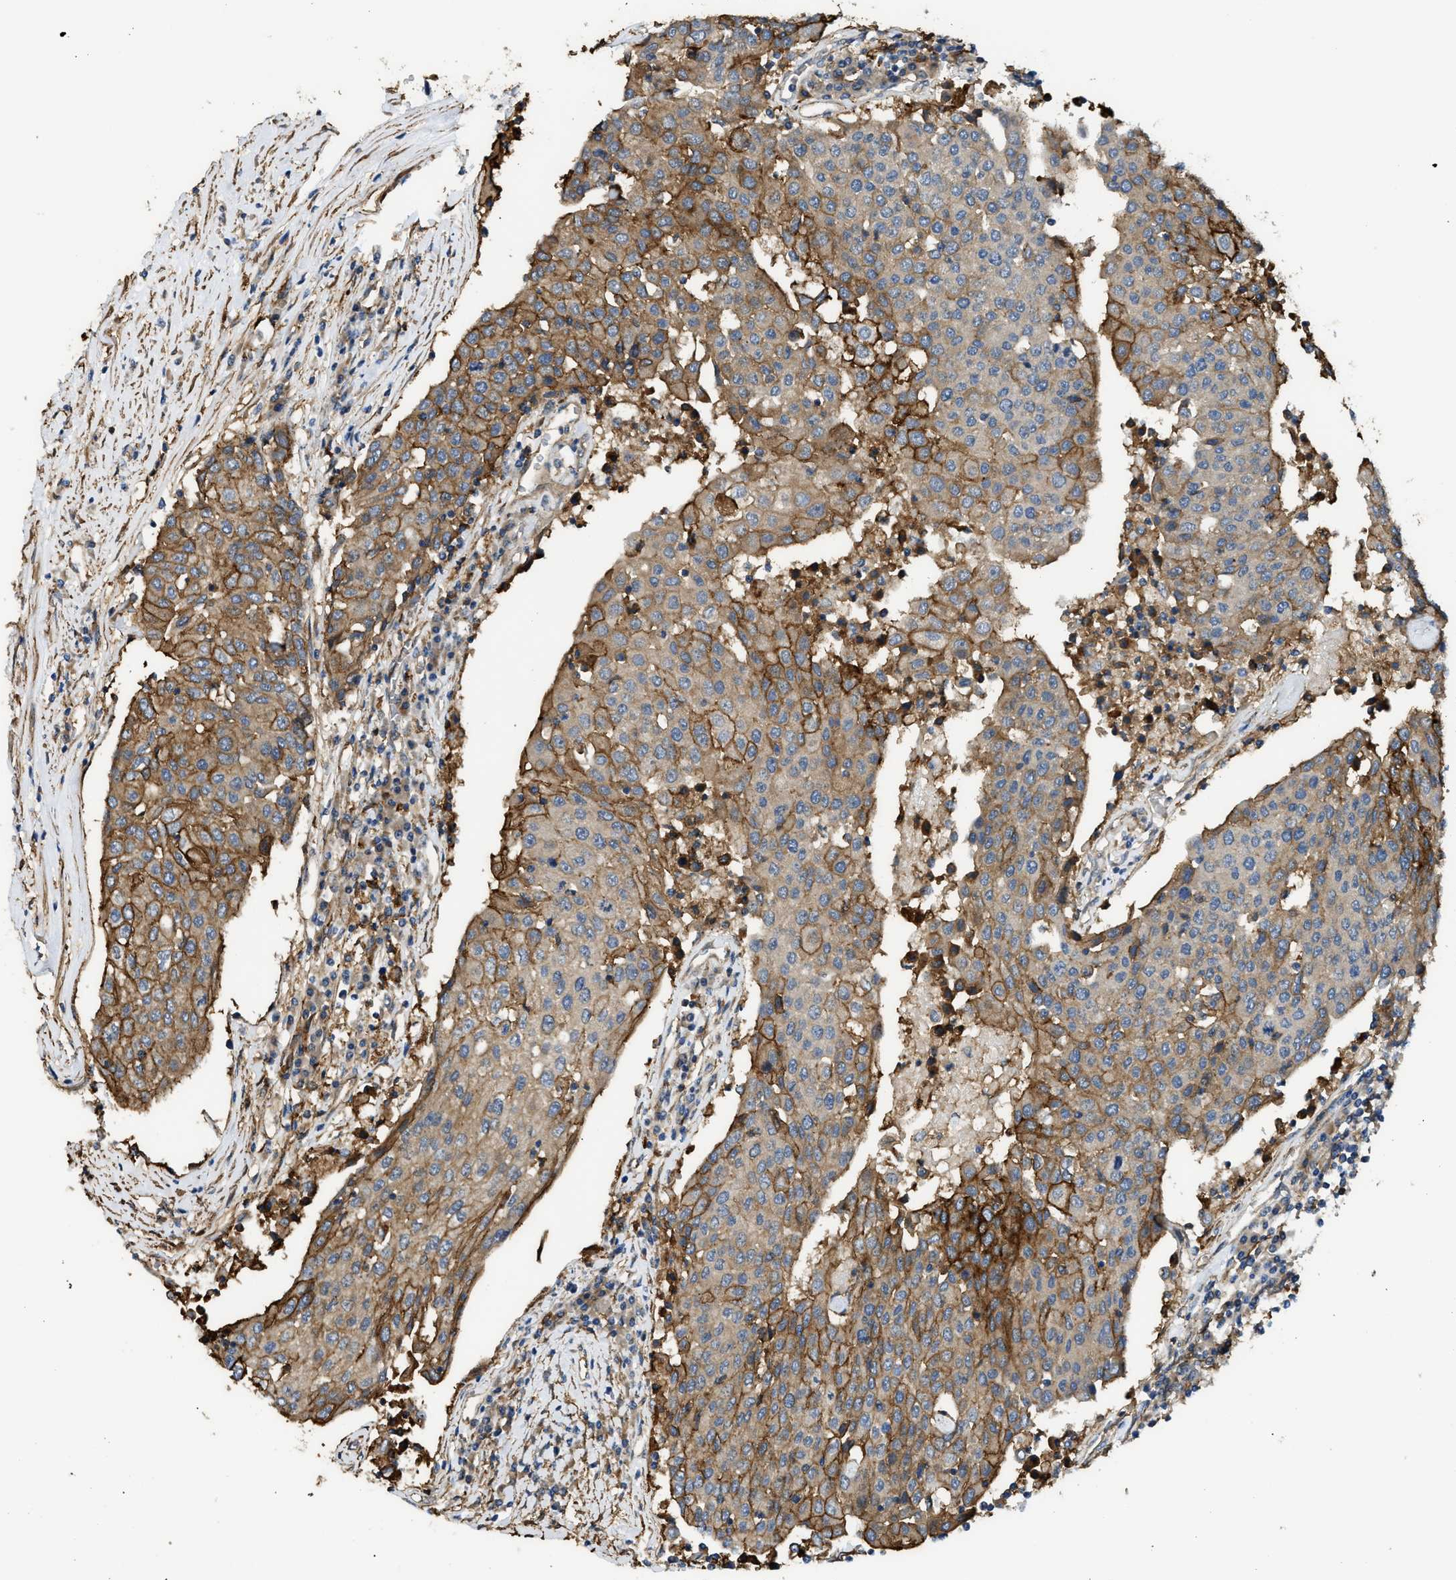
{"staining": {"intensity": "strong", "quantity": ">75%", "location": "cytoplasmic/membranous"}, "tissue": "urothelial cancer", "cell_type": "Tumor cells", "image_type": "cancer", "snomed": [{"axis": "morphology", "description": "Urothelial carcinoma, High grade"}, {"axis": "topography", "description": "Urinary bladder"}], "caption": "A high amount of strong cytoplasmic/membranous staining is present in about >75% of tumor cells in high-grade urothelial carcinoma tissue. (Brightfield microscopy of DAB IHC at high magnification).", "gene": "DDHD2", "patient": {"sex": "female", "age": 85}}